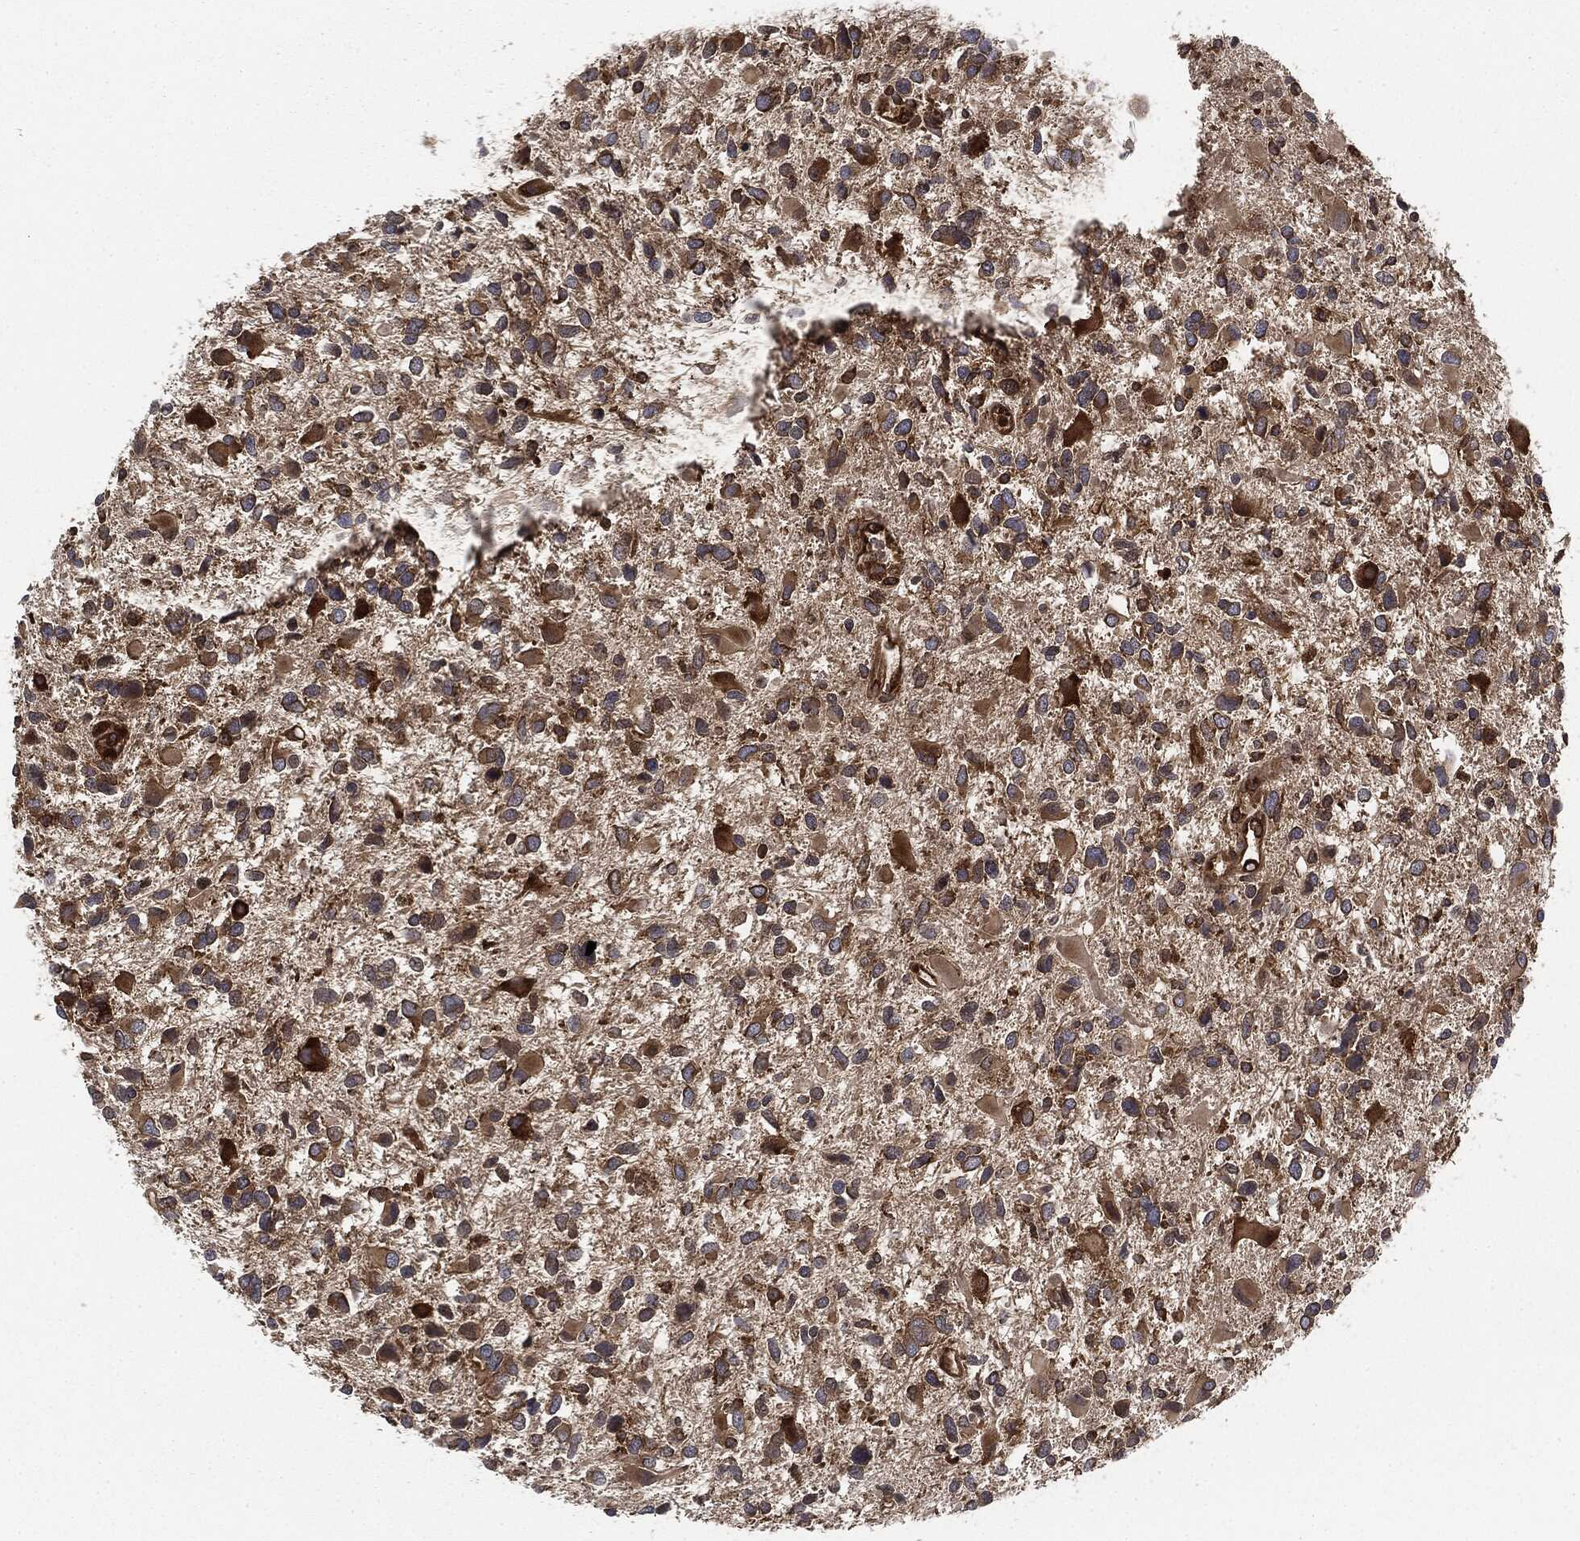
{"staining": {"intensity": "moderate", "quantity": ">75%", "location": "cytoplasmic/membranous"}, "tissue": "glioma", "cell_type": "Tumor cells", "image_type": "cancer", "snomed": [{"axis": "morphology", "description": "Glioma, malignant, Low grade"}, {"axis": "topography", "description": "Brain"}], "caption": "Brown immunohistochemical staining in human malignant glioma (low-grade) reveals moderate cytoplasmic/membranous expression in about >75% of tumor cells.", "gene": "EIF2AK2", "patient": {"sex": "female", "age": 32}}